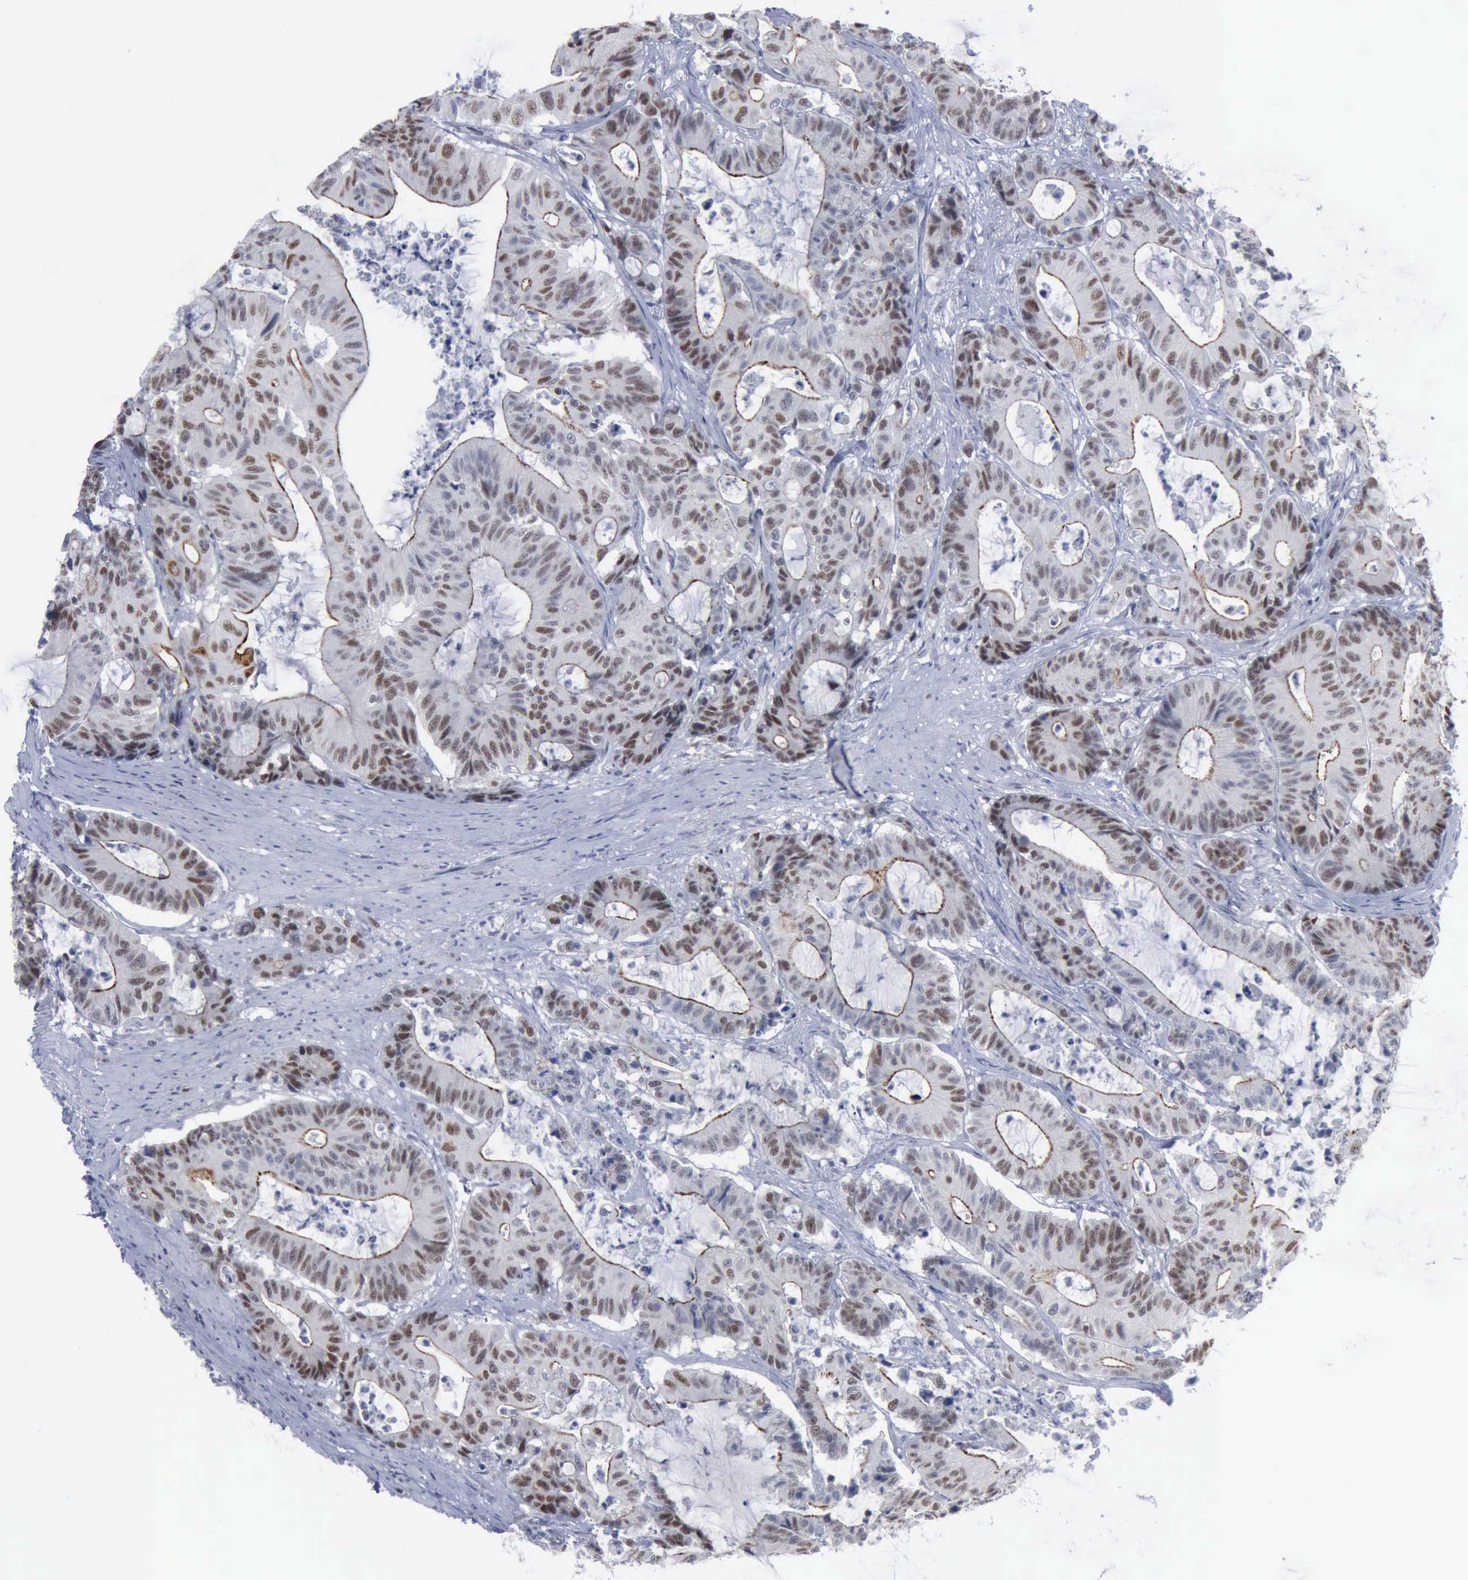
{"staining": {"intensity": "moderate", "quantity": "<25%", "location": "cytoplasmic/membranous,nuclear"}, "tissue": "colorectal cancer", "cell_type": "Tumor cells", "image_type": "cancer", "snomed": [{"axis": "morphology", "description": "Adenocarcinoma, NOS"}, {"axis": "topography", "description": "Colon"}], "caption": "Immunohistochemistry (IHC) (DAB) staining of human colorectal cancer (adenocarcinoma) reveals moderate cytoplasmic/membranous and nuclear protein staining in approximately <25% of tumor cells.", "gene": "MCM5", "patient": {"sex": "female", "age": 84}}